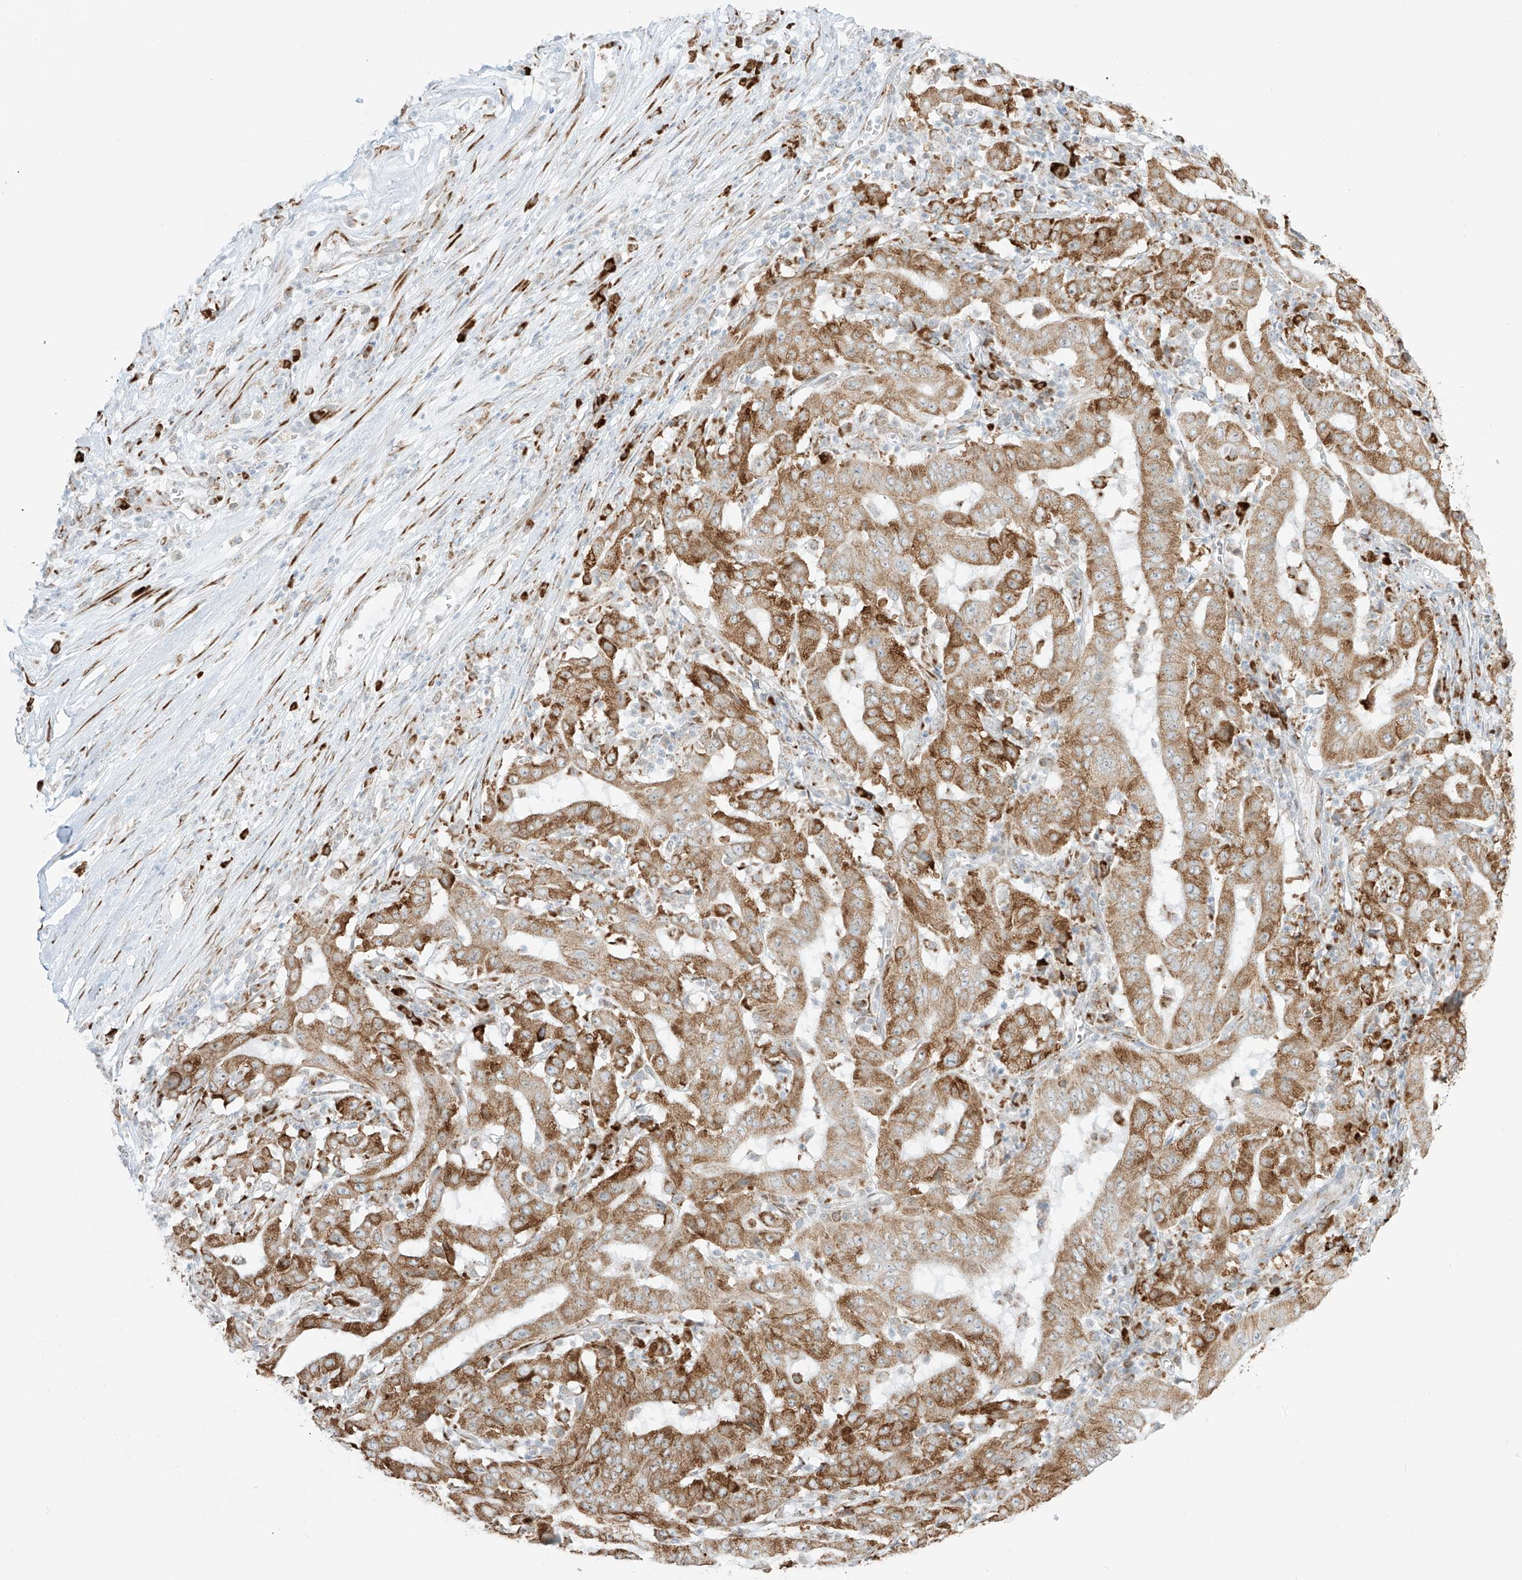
{"staining": {"intensity": "strong", "quantity": ">75%", "location": "cytoplasmic/membranous"}, "tissue": "pancreatic cancer", "cell_type": "Tumor cells", "image_type": "cancer", "snomed": [{"axis": "morphology", "description": "Adenocarcinoma, NOS"}, {"axis": "topography", "description": "Pancreas"}], "caption": "There is high levels of strong cytoplasmic/membranous staining in tumor cells of pancreatic cancer (adenocarcinoma), as demonstrated by immunohistochemical staining (brown color).", "gene": "LRRC59", "patient": {"sex": "male", "age": 63}}